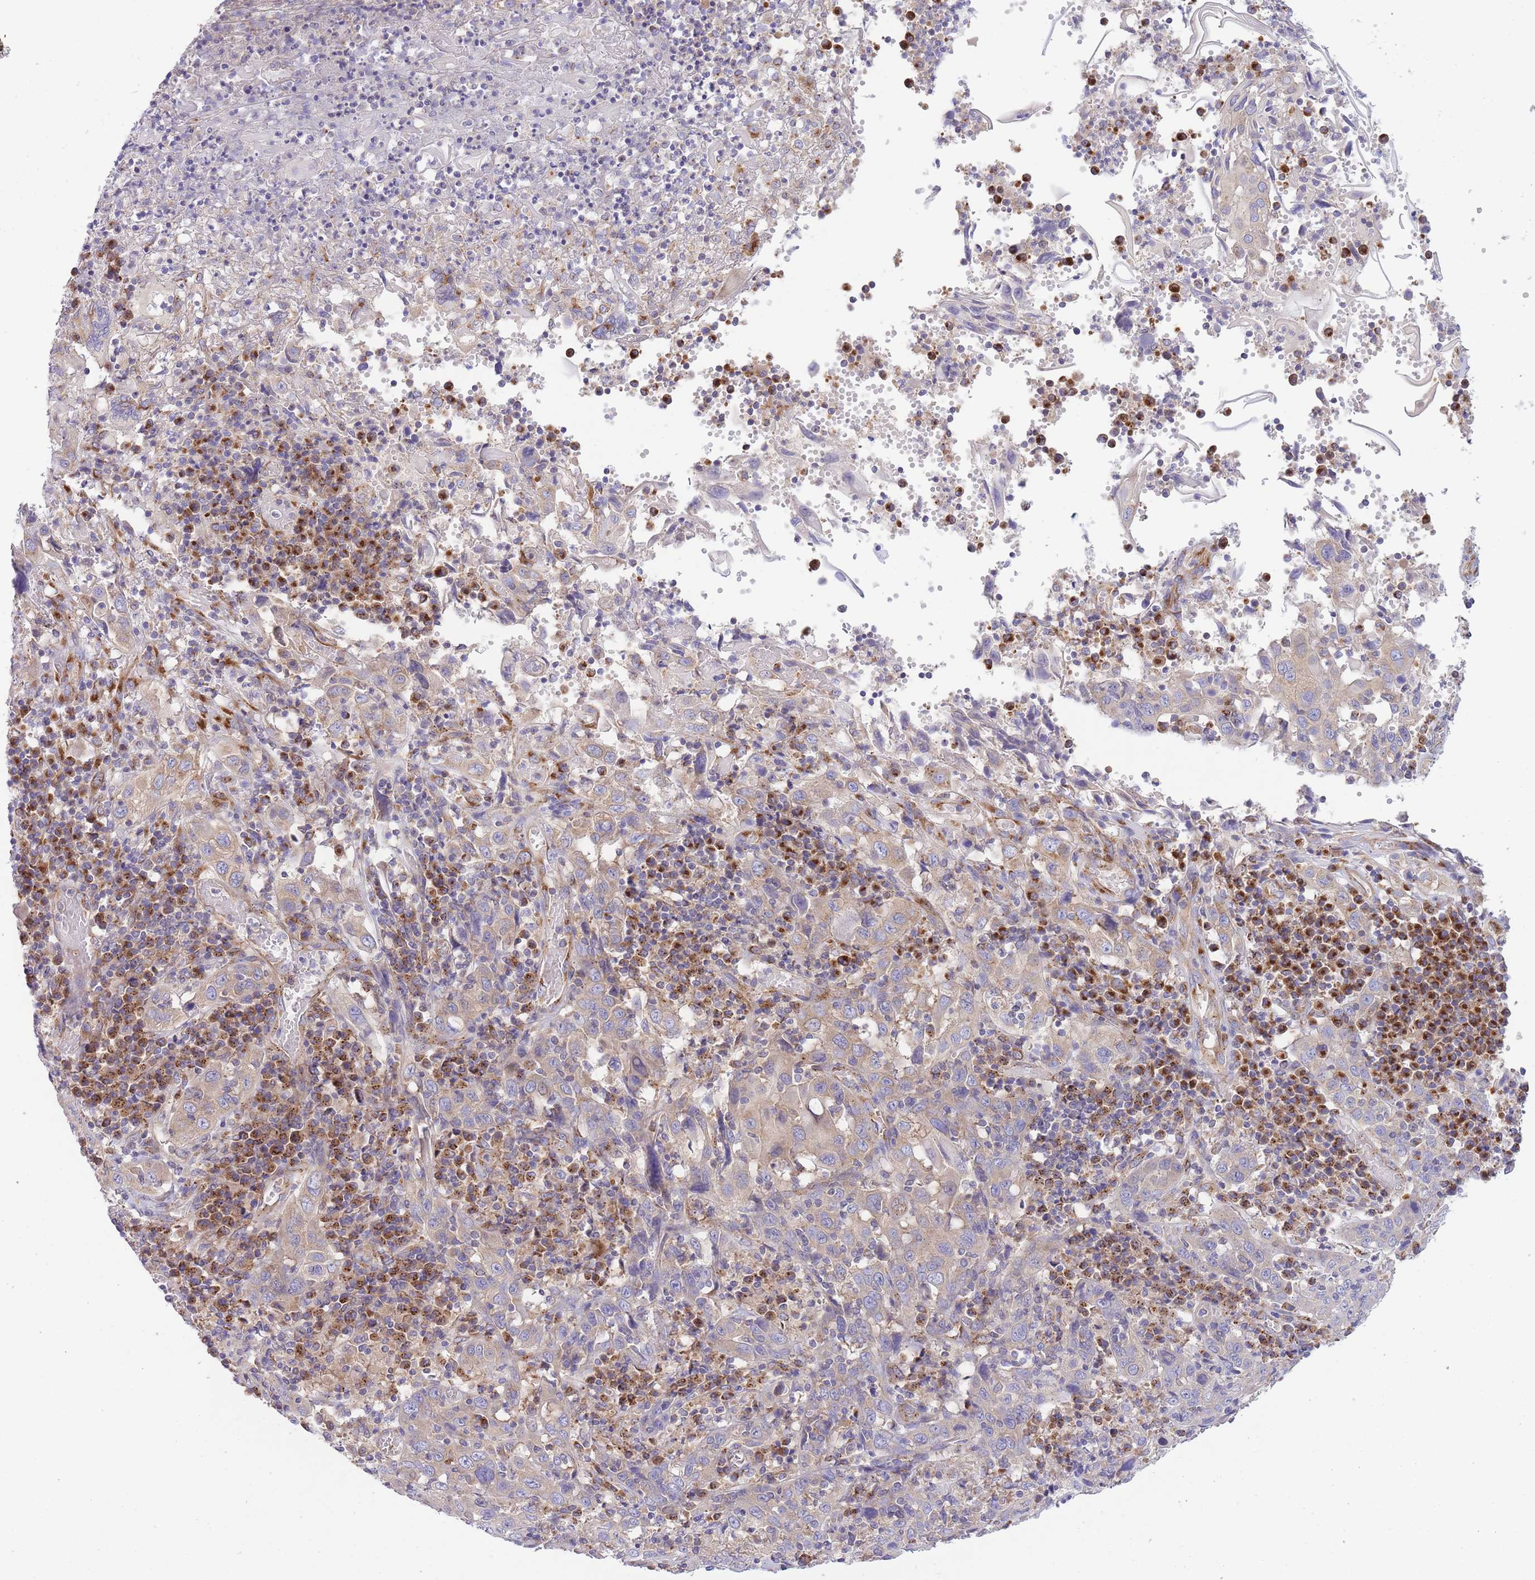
{"staining": {"intensity": "moderate", "quantity": "<25%", "location": "cytoplasmic/membranous"}, "tissue": "cervical cancer", "cell_type": "Tumor cells", "image_type": "cancer", "snomed": [{"axis": "morphology", "description": "Squamous cell carcinoma, NOS"}, {"axis": "topography", "description": "Cervix"}], "caption": "Immunohistochemistry (DAB (3,3'-diaminobenzidine)) staining of human cervical cancer shows moderate cytoplasmic/membranous protein expression in approximately <25% of tumor cells.", "gene": "COPG2", "patient": {"sex": "female", "age": 46}}